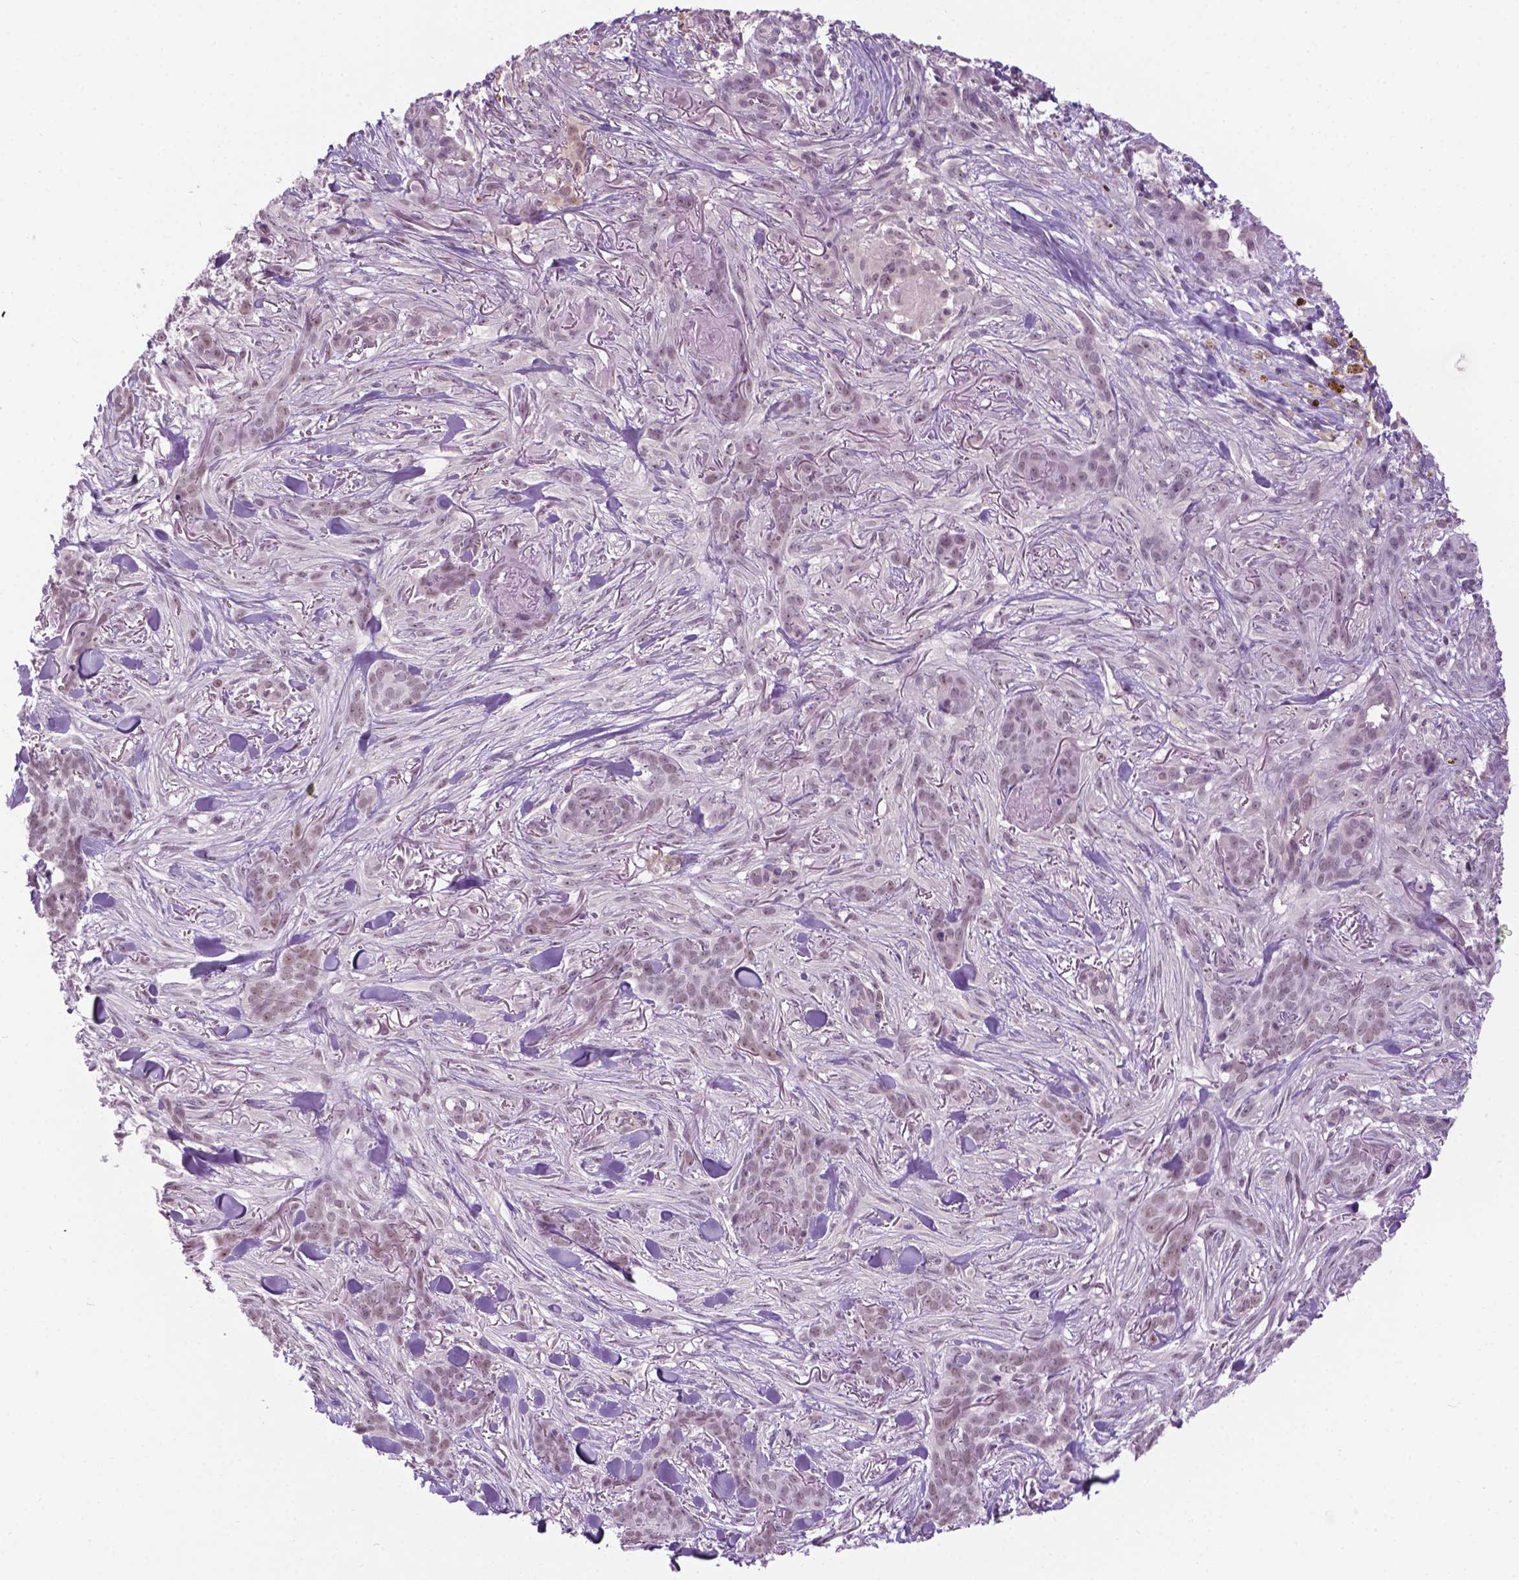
{"staining": {"intensity": "weak", "quantity": "25%-75%", "location": "nuclear"}, "tissue": "skin cancer", "cell_type": "Tumor cells", "image_type": "cancer", "snomed": [{"axis": "morphology", "description": "Basal cell carcinoma"}, {"axis": "topography", "description": "Skin"}], "caption": "Basal cell carcinoma (skin) stained with a protein marker demonstrates weak staining in tumor cells.", "gene": "DENND4A", "patient": {"sex": "female", "age": 61}}